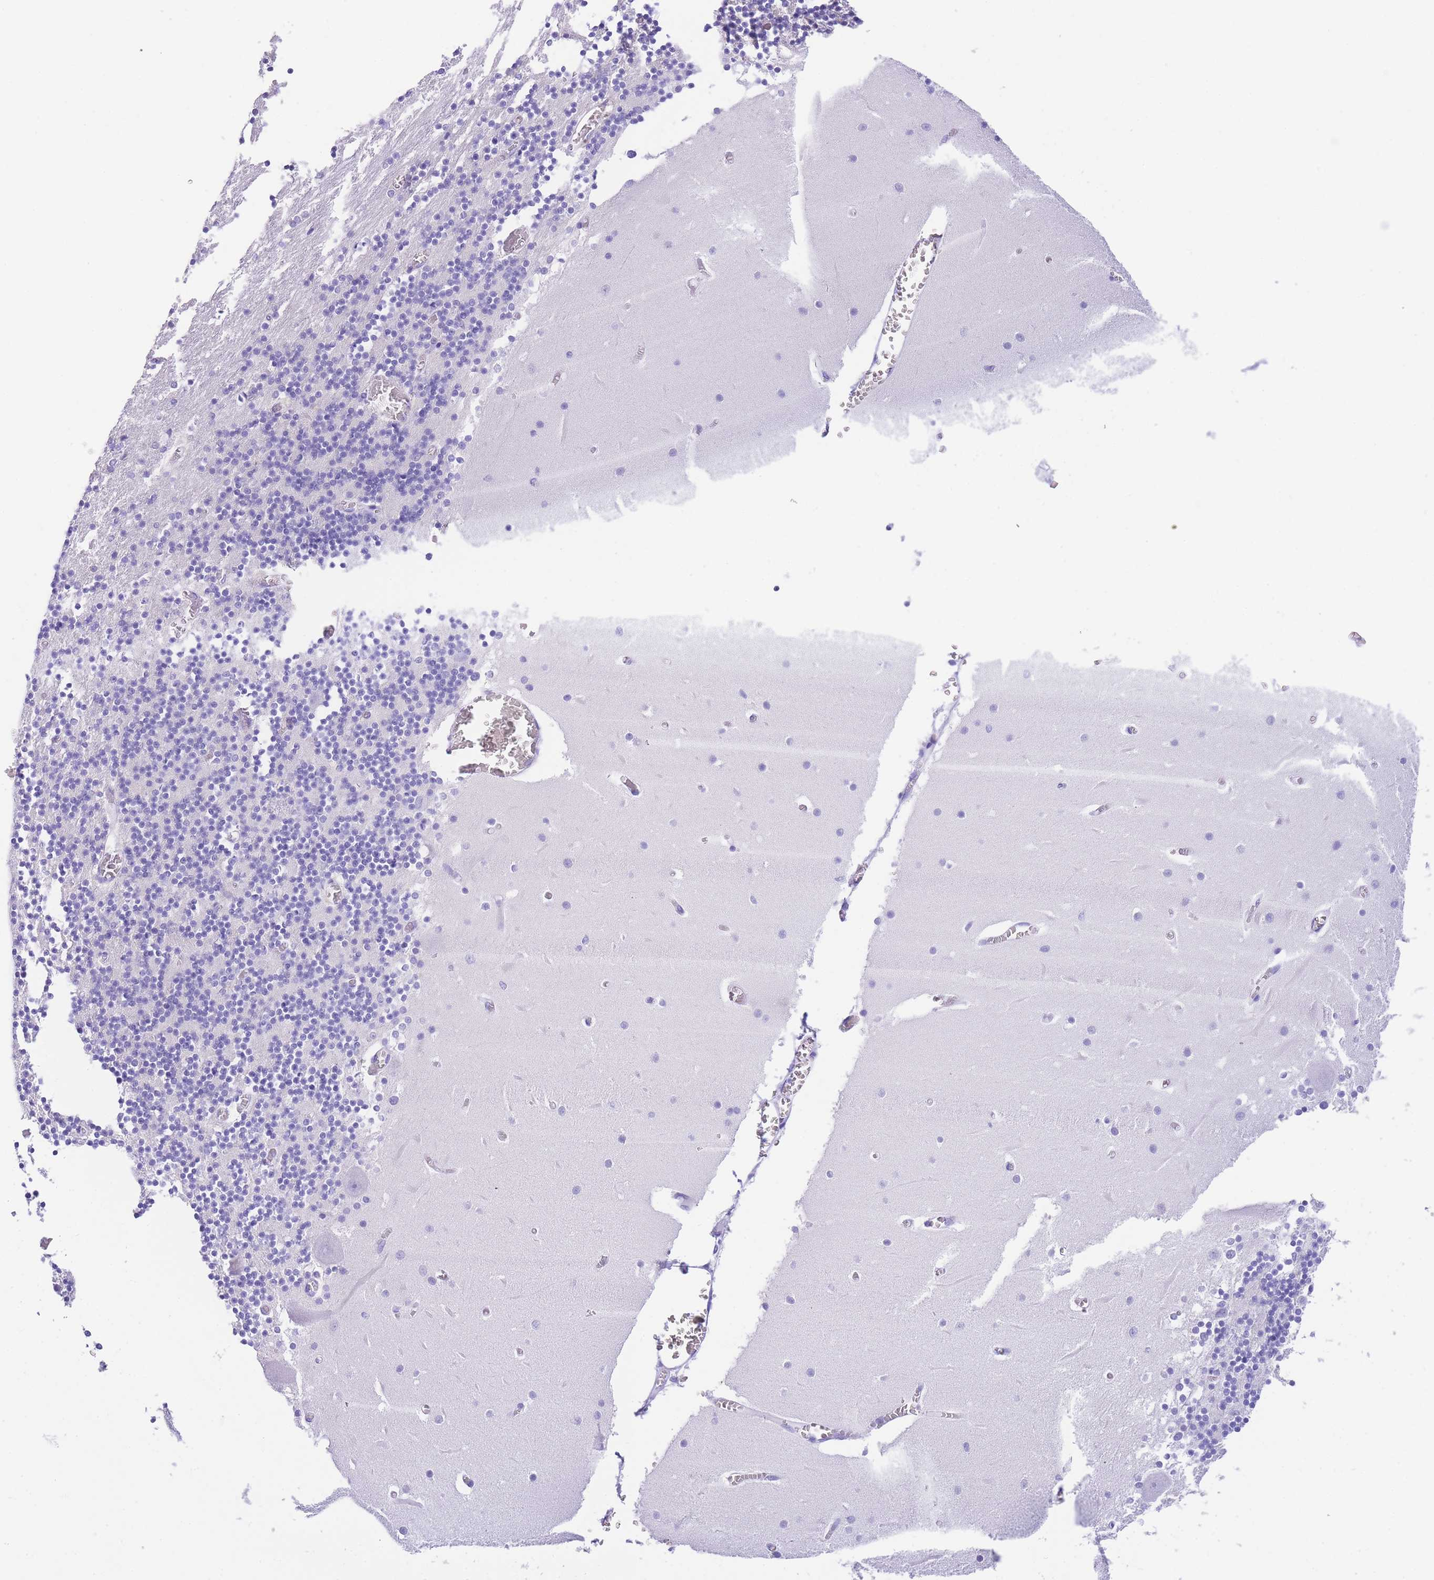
{"staining": {"intensity": "negative", "quantity": "none", "location": "none"}, "tissue": "cerebellum", "cell_type": "Cells in granular layer", "image_type": "normal", "snomed": [{"axis": "morphology", "description": "Normal tissue, NOS"}, {"axis": "topography", "description": "Cerebellum"}], "caption": "DAB immunohistochemical staining of benign cerebellum displays no significant expression in cells in granular layer. (Brightfield microscopy of DAB (3,3'-diaminobenzidine) immunohistochemistry (IHC) at high magnification).", "gene": "NKD2", "patient": {"sex": "female", "age": 28}}